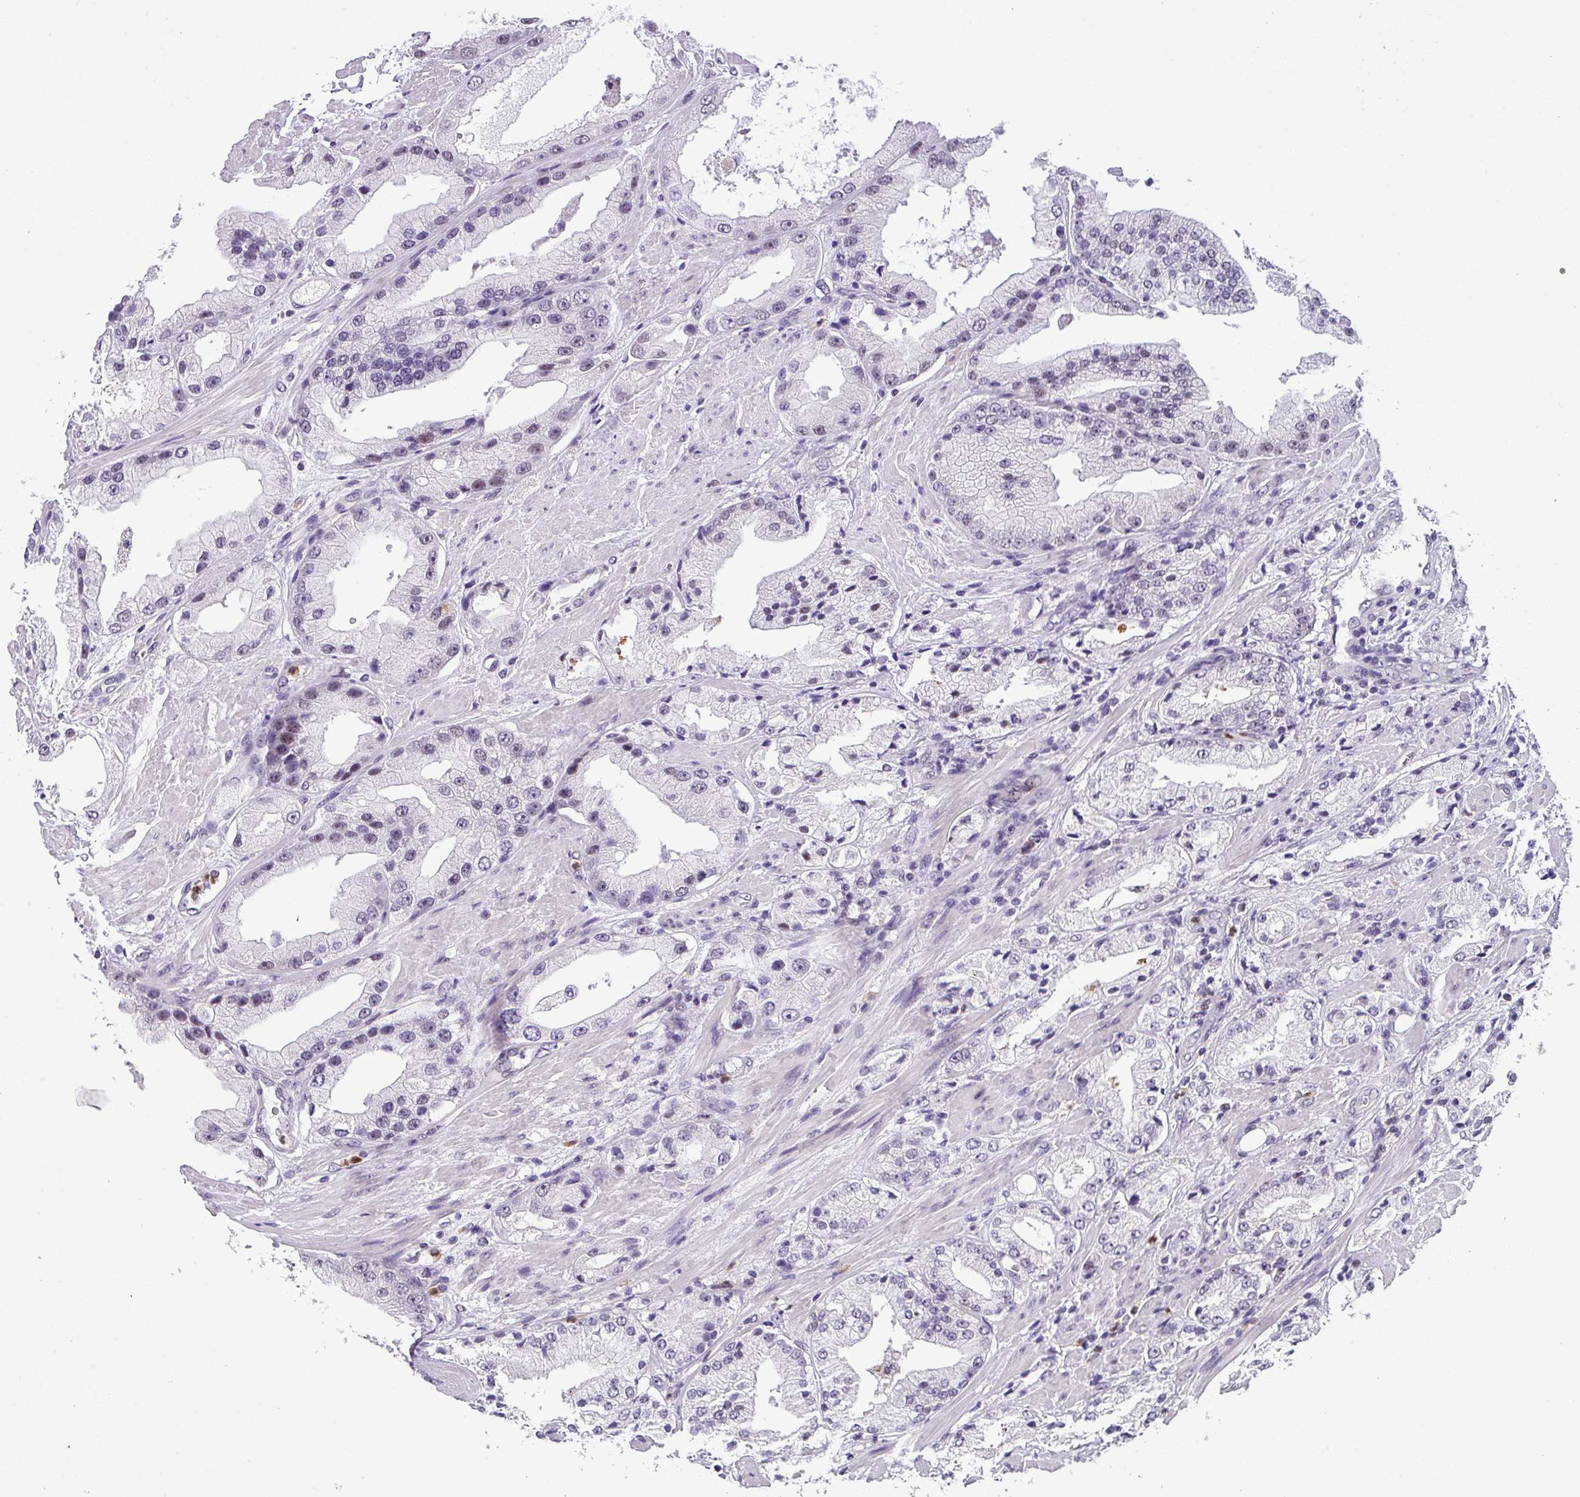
{"staining": {"intensity": "negative", "quantity": "none", "location": "none"}, "tissue": "prostate cancer", "cell_type": "Tumor cells", "image_type": "cancer", "snomed": [{"axis": "morphology", "description": "Adenocarcinoma, Low grade"}, {"axis": "topography", "description": "Prostate"}], "caption": "A high-resolution histopathology image shows immunohistochemistry staining of prostate cancer, which demonstrates no significant expression in tumor cells.", "gene": "ZFP3", "patient": {"sex": "male", "age": 67}}